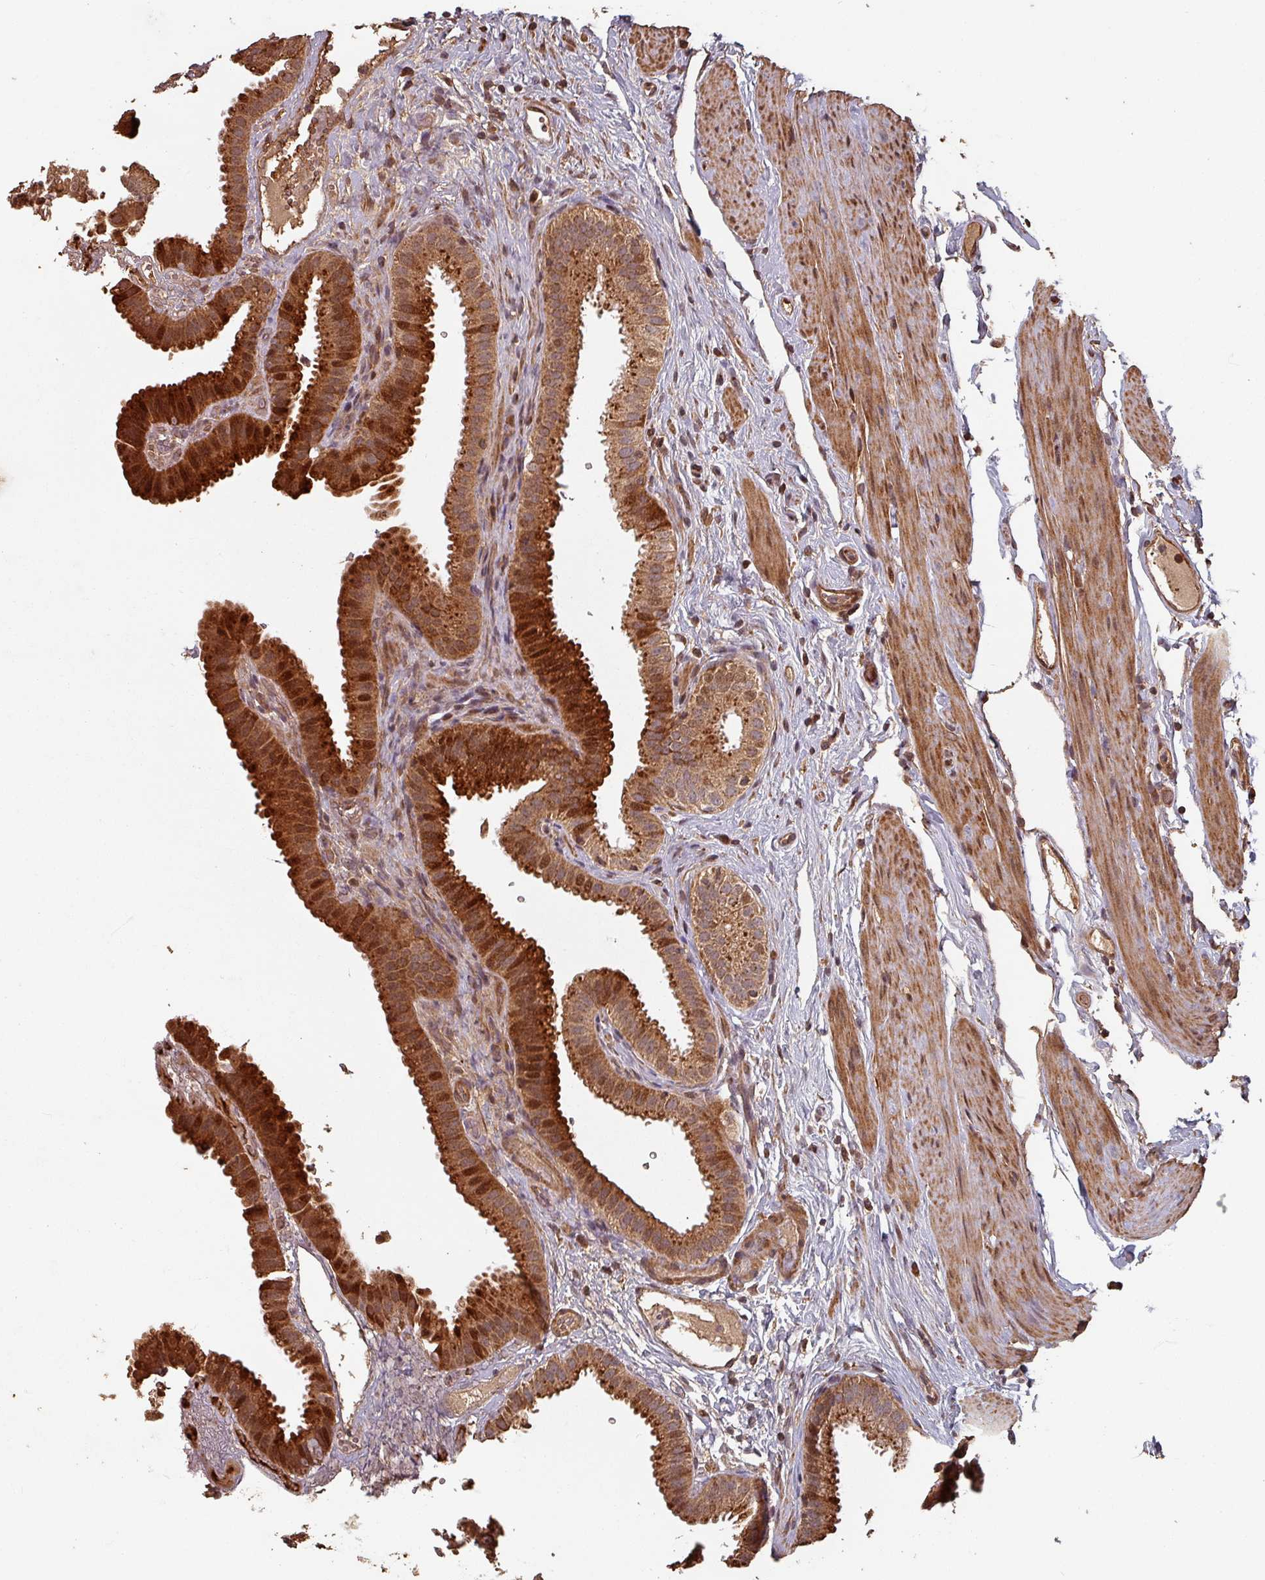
{"staining": {"intensity": "strong", "quantity": ">75%", "location": "cytoplasmic/membranous,nuclear"}, "tissue": "gallbladder", "cell_type": "Glandular cells", "image_type": "normal", "snomed": [{"axis": "morphology", "description": "Normal tissue, NOS"}, {"axis": "topography", "description": "Gallbladder"}], "caption": "Unremarkable gallbladder was stained to show a protein in brown. There is high levels of strong cytoplasmic/membranous,nuclear positivity in approximately >75% of glandular cells. (brown staining indicates protein expression, while blue staining denotes nuclei).", "gene": "EID1", "patient": {"sex": "female", "age": 61}}